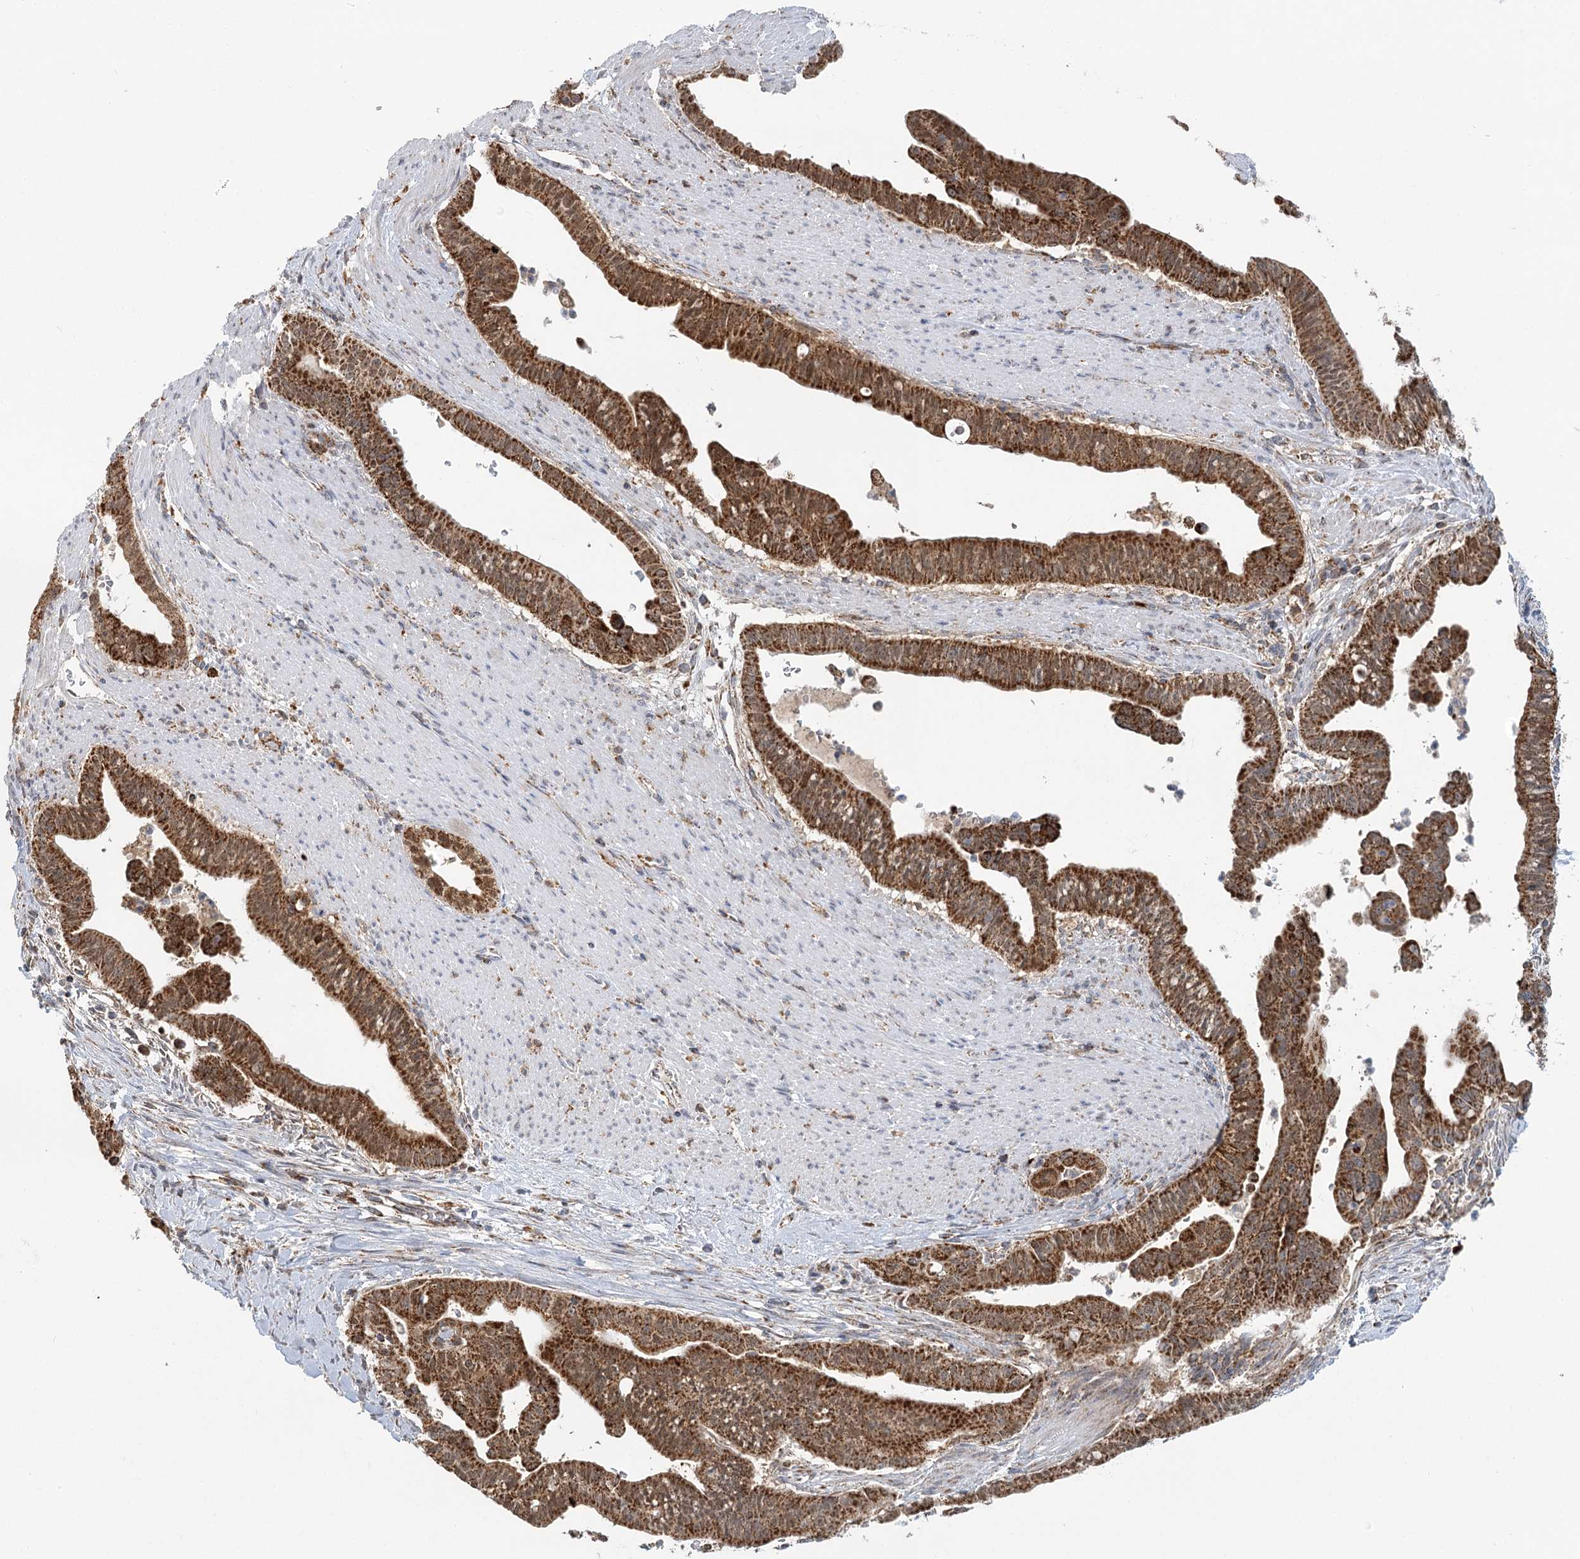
{"staining": {"intensity": "strong", "quantity": ">75%", "location": "cytoplasmic/membranous"}, "tissue": "pancreatic cancer", "cell_type": "Tumor cells", "image_type": "cancer", "snomed": [{"axis": "morphology", "description": "Adenocarcinoma, NOS"}, {"axis": "topography", "description": "Pancreas"}], "caption": "Pancreatic adenocarcinoma stained with immunohistochemistry exhibits strong cytoplasmic/membranous expression in approximately >75% of tumor cells.", "gene": "TAS1R1", "patient": {"sex": "male", "age": 70}}